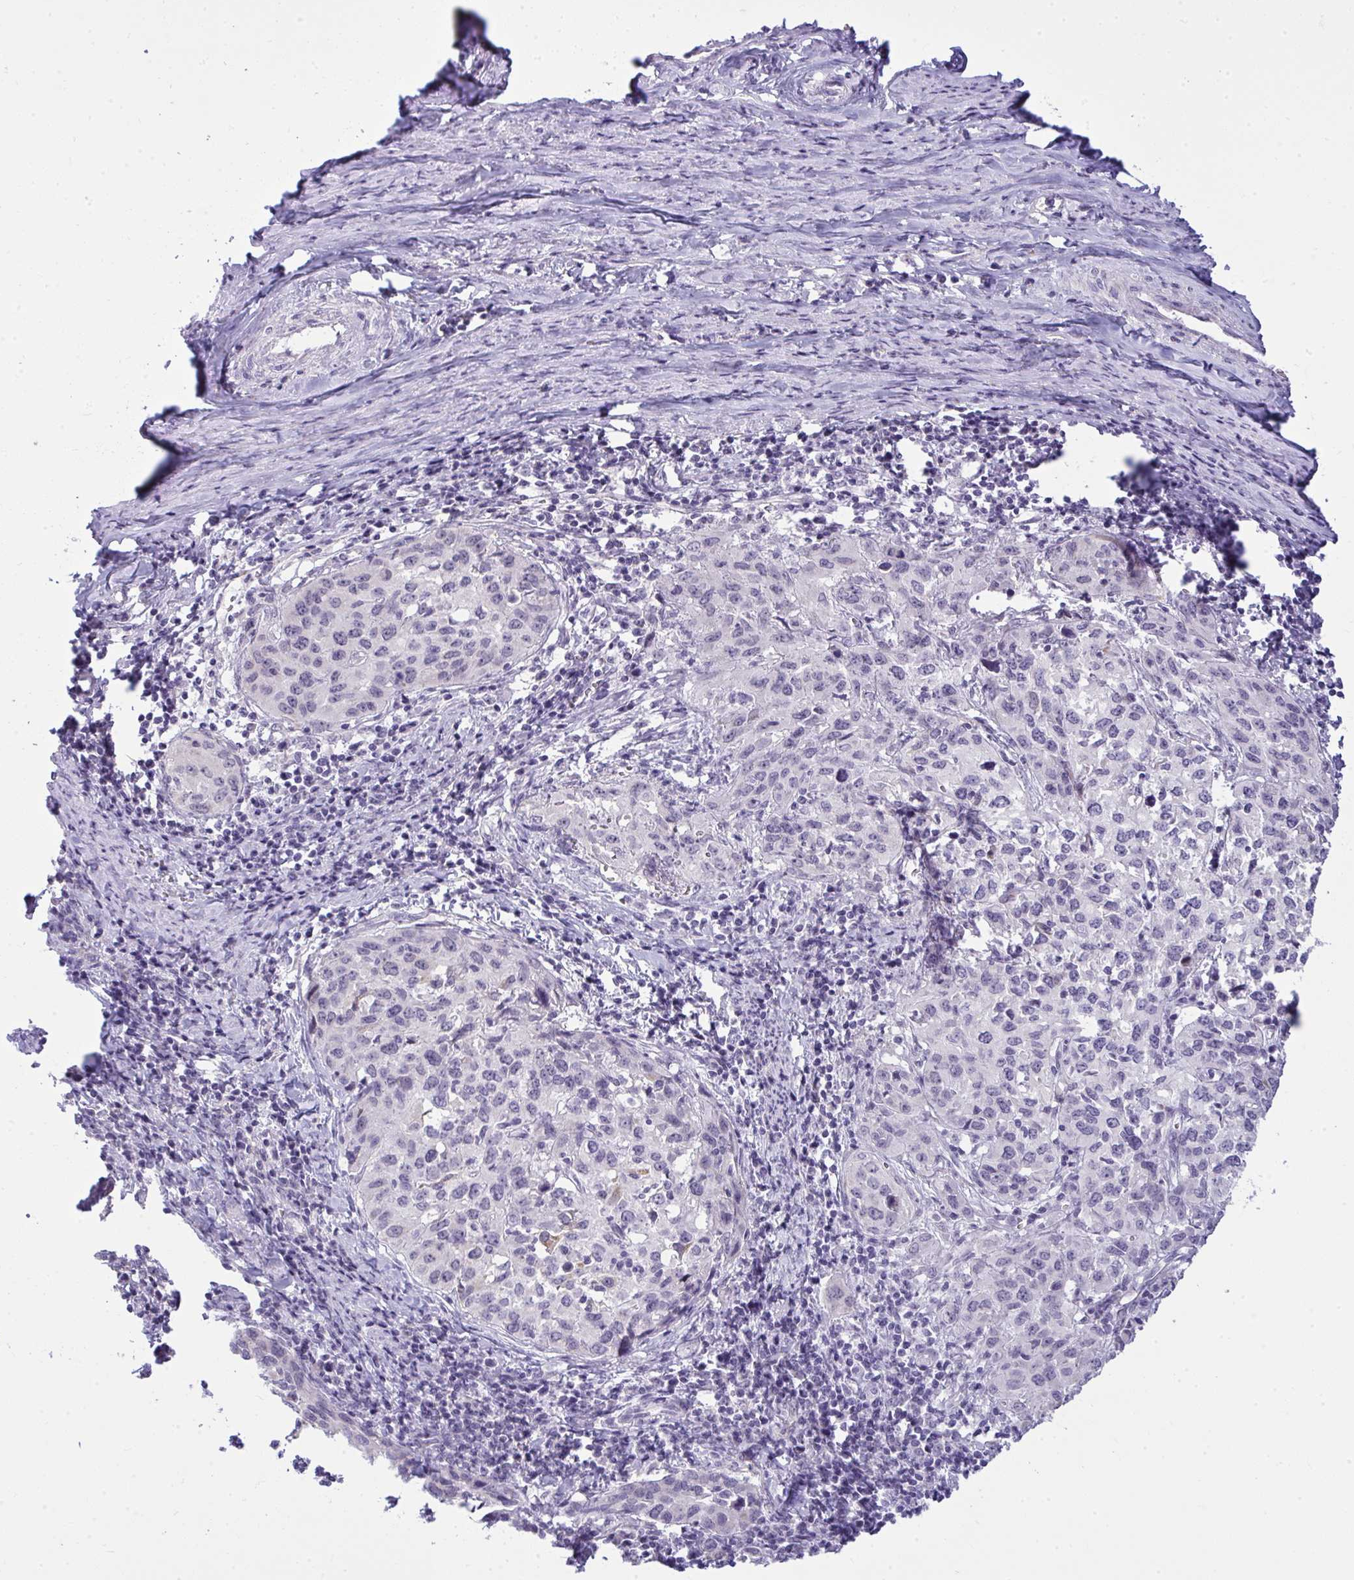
{"staining": {"intensity": "negative", "quantity": "none", "location": "none"}, "tissue": "cervical cancer", "cell_type": "Tumor cells", "image_type": "cancer", "snomed": [{"axis": "morphology", "description": "Squamous cell carcinoma, NOS"}, {"axis": "topography", "description": "Cervix"}], "caption": "DAB immunohistochemical staining of squamous cell carcinoma (cervical) exhibits no significant expression in tumor cells.", "gene": "NPPA", "patient": {"sex": "female", "age": 51}}